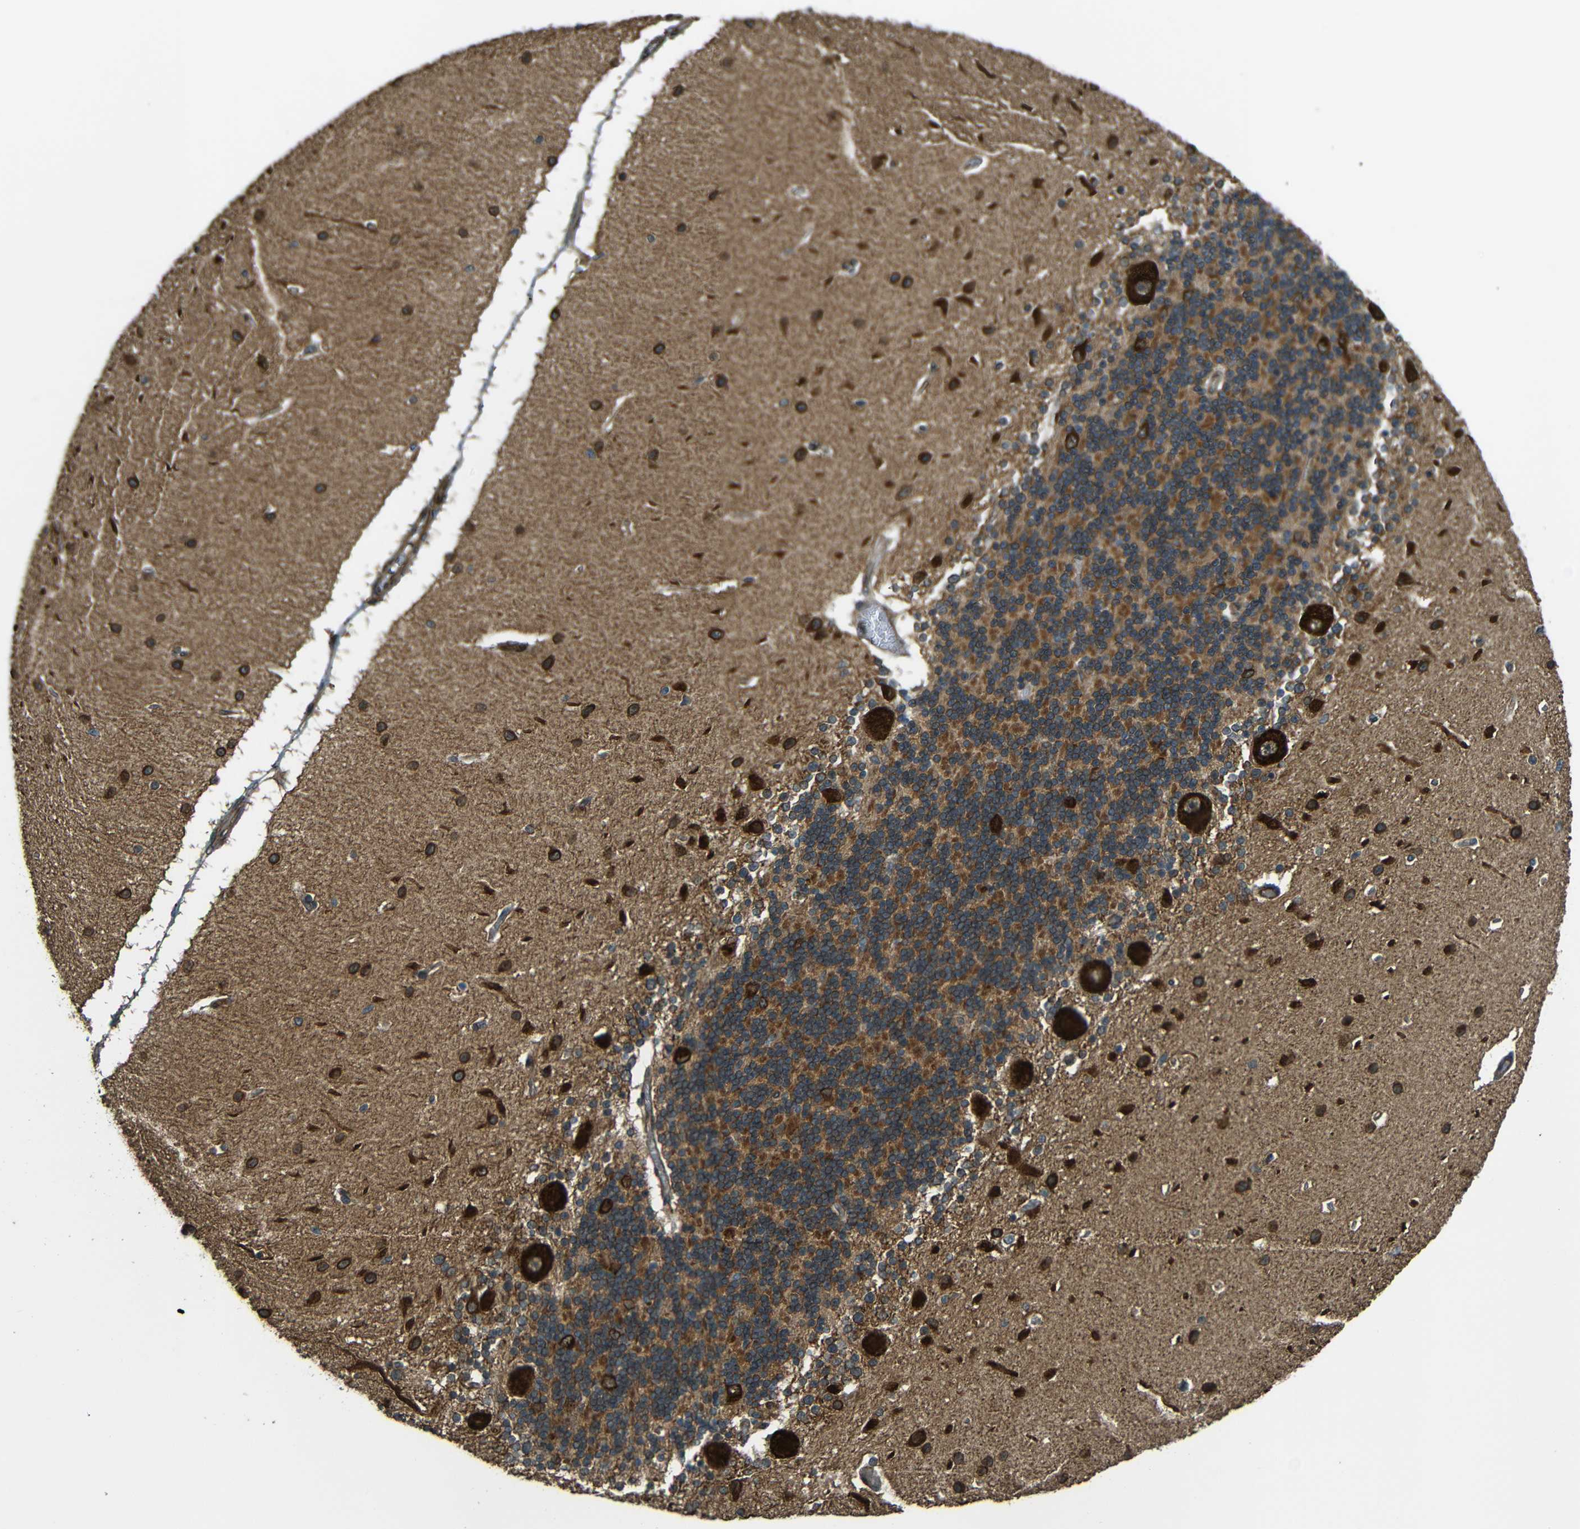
{"staining": {"intensity": "strong", "quantity": "25%-75%", "location": "cytoplasmic/membranous"}, "tissue": "cerebellum", "cell_type": "Cells in granular layer", "image_type": "normal", "snomed": [{"axis": "morphology", "description": "Normal tissue, NOS"}, {"axis": "topography", "description": "Cerebellum"}], "caption": "A brown stain labels strong cytoplasmic/membranous staining of a protein in cells in granular layer of unremarkable cerebellum.", "gene": "VAPB", "patient": {"sex": "female", "age": 54}}